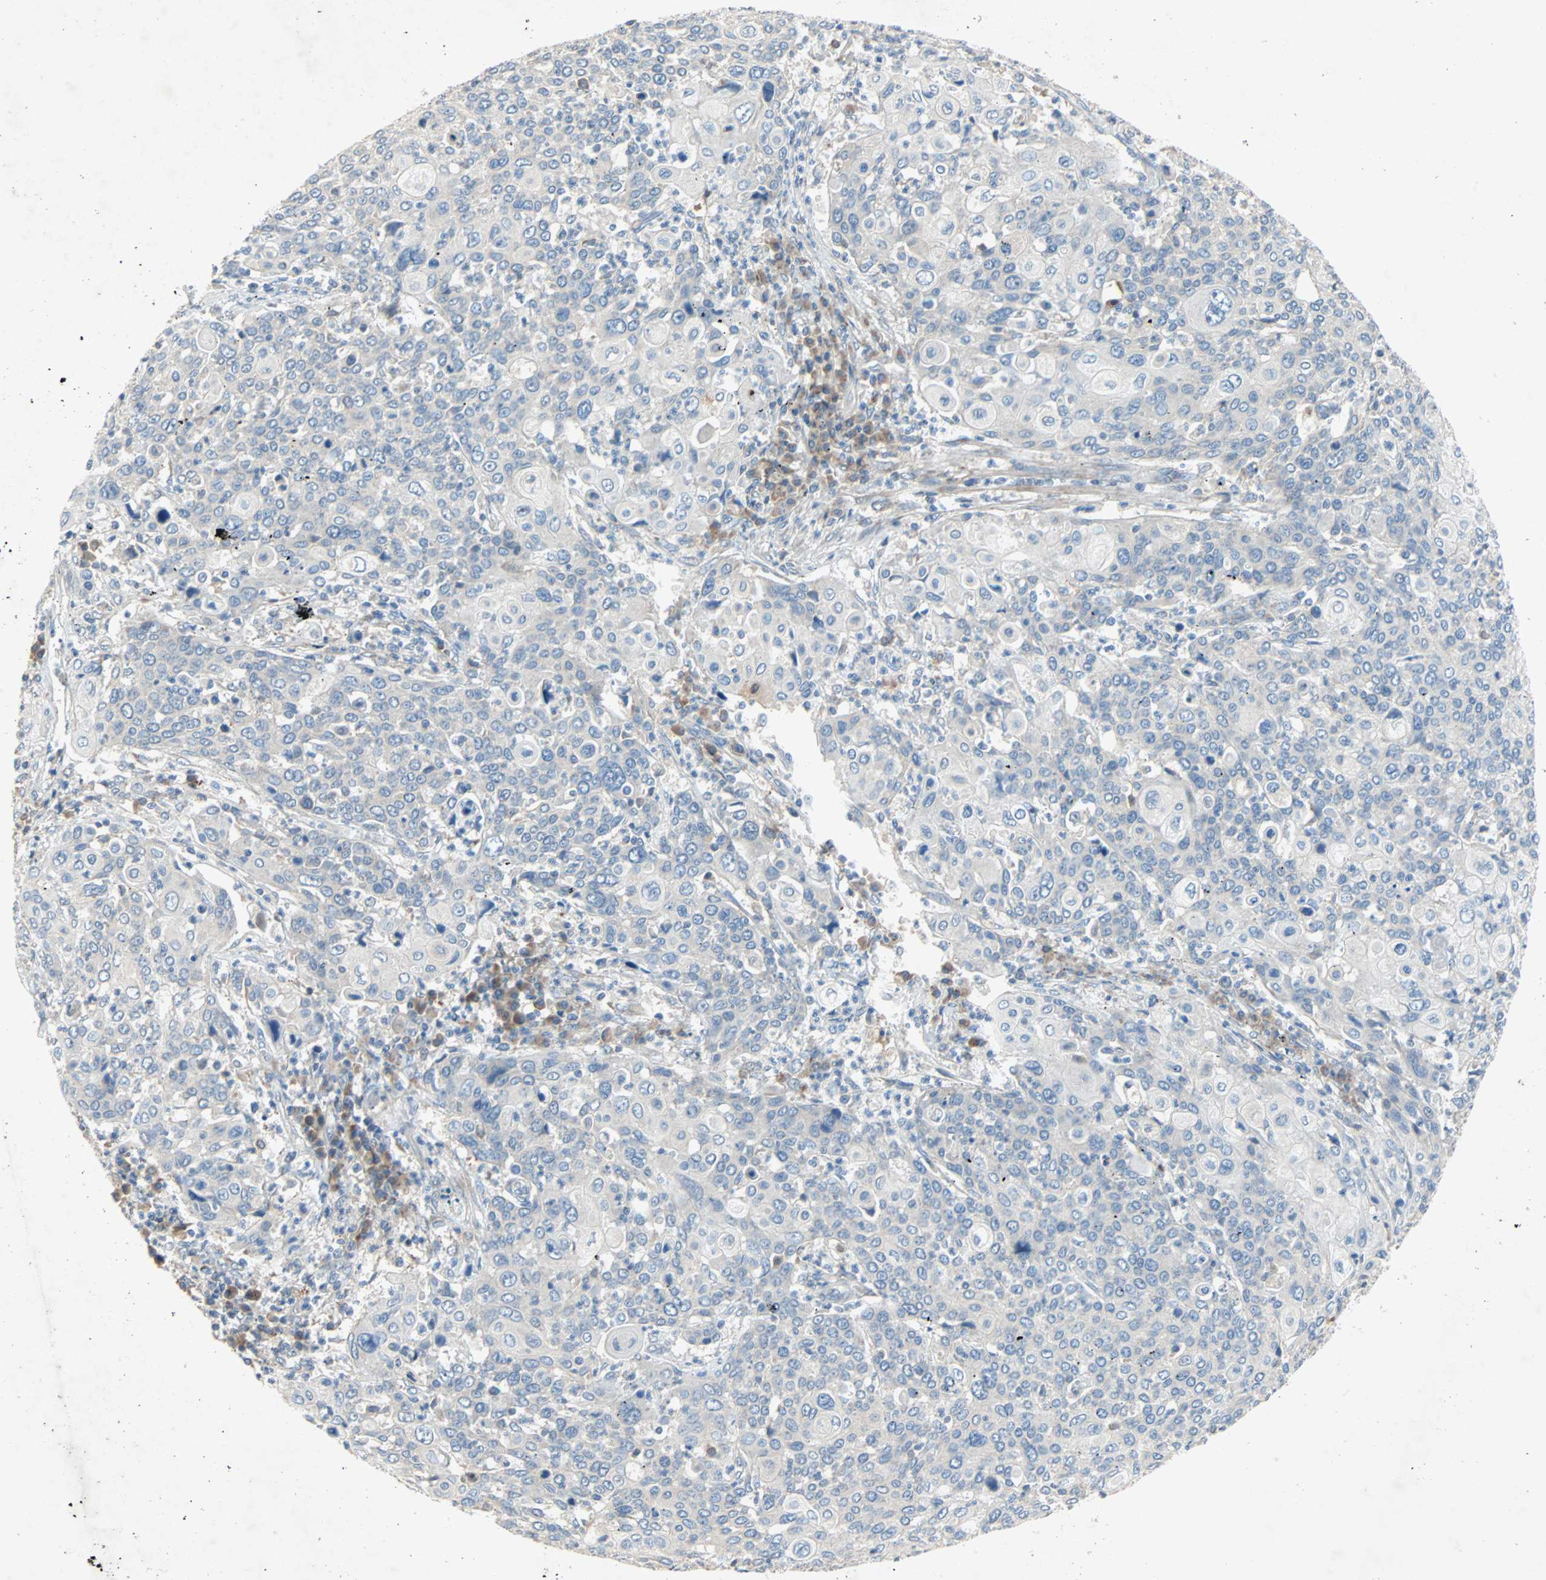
{"staining": {"intensity": "negative", "quantity": "none", "location": "none"}, "tissue": "cervical cancer", "cell_type": "Tumor cells", "image_type": "cancer", "snomed": [{"axis": "morphology", "description": "Squamous cell carcinoma, NOS"}, {"axis": "topography", "description": "Cervix"}], "caption": "DAB immunohistochemical staining of cervical cancer (squamous cell carcinoma) exhibits no significant expression in tumor cells.", "gene": "XYLT1", "patient": {"sex": "female", "age": 40}}